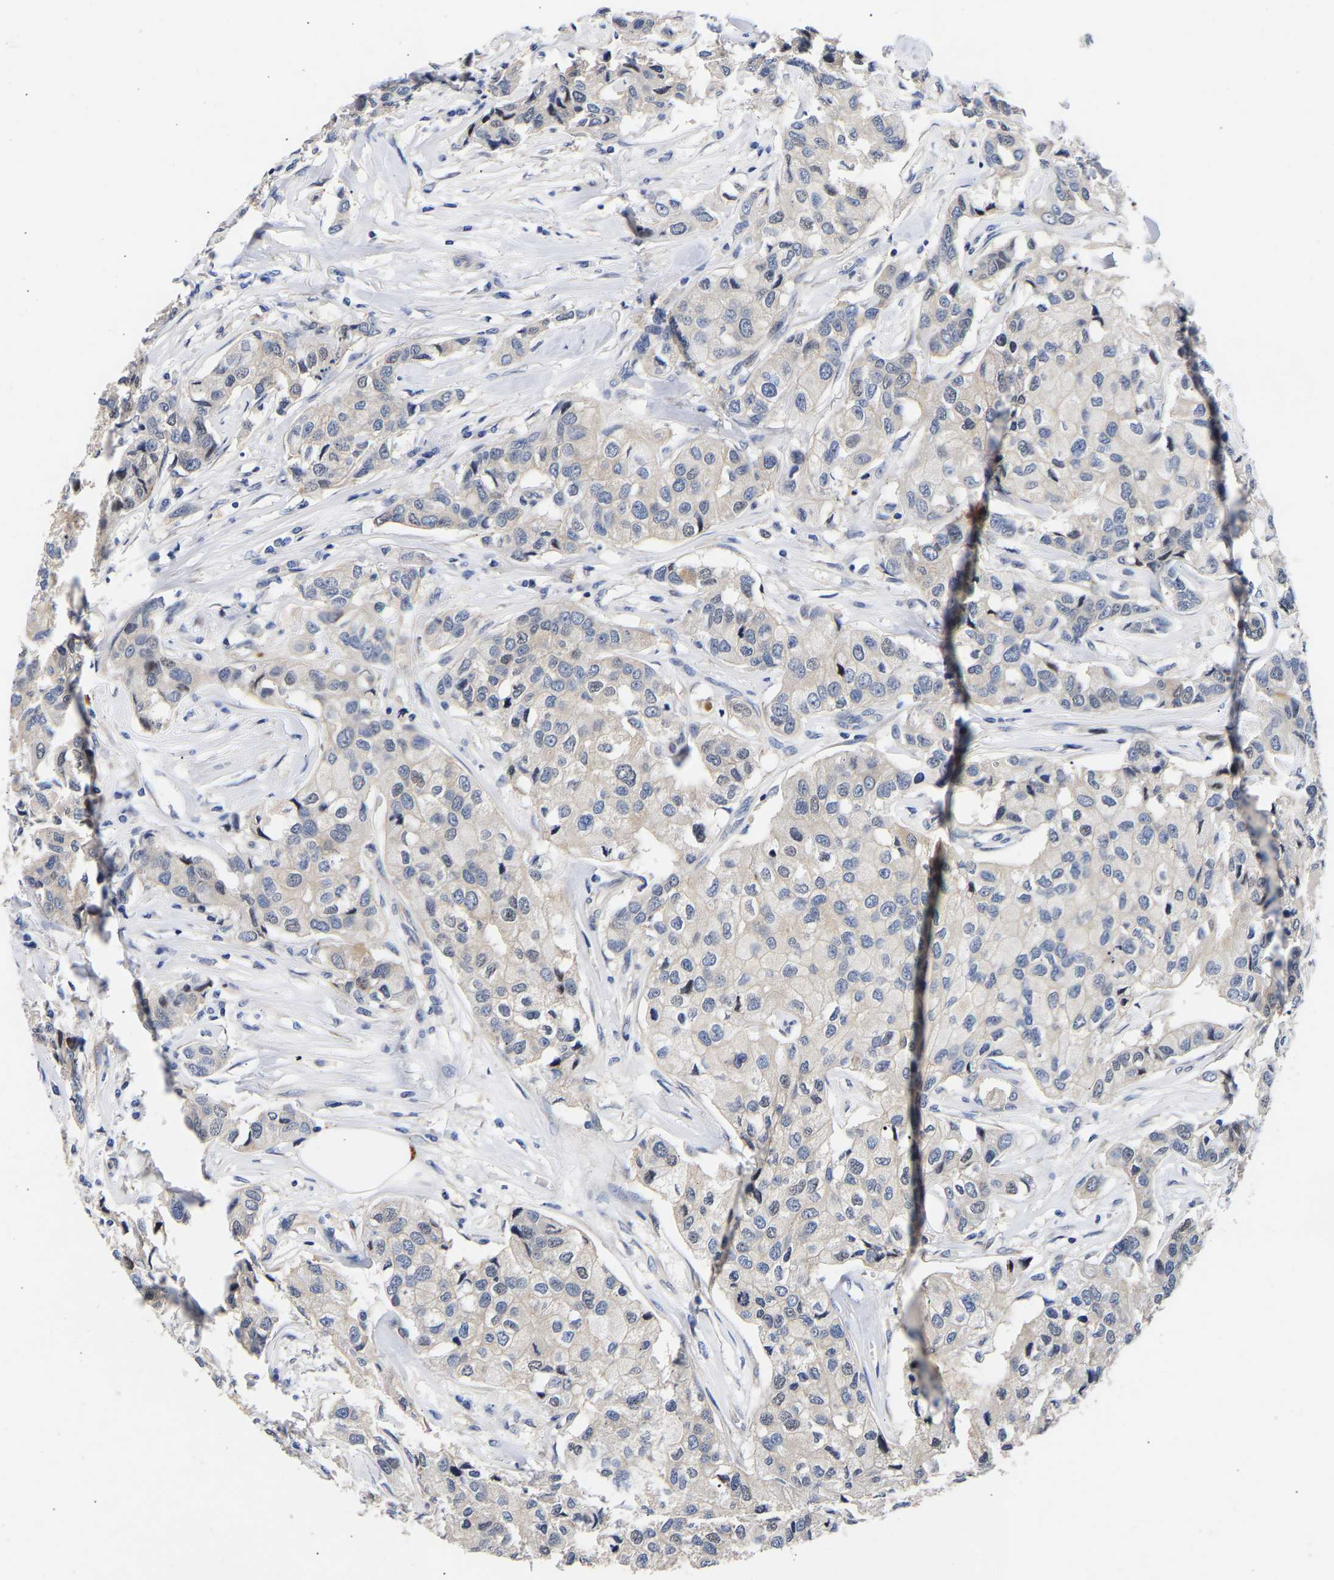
{"staining": {"intensity": "negative", "quantity": "none", "location": "none"}, "tissue": "breast cancer", "cell_type": "Tumor cells", "image_type": "cancer", "snomed": [{"axis": "morphology", "description": "Duct carcinoma"}, {"axis": "topography", "description": "Breast"}], "caption": "Immunohistochemistry micrograph of neoplastic tissue: human infiltrating ductal carcinoma (breast) stained with DAB shows no significant protein staining in tumor cells.", "gene": "CCDC6", "patient": {"sex": "female", "age": 80}}